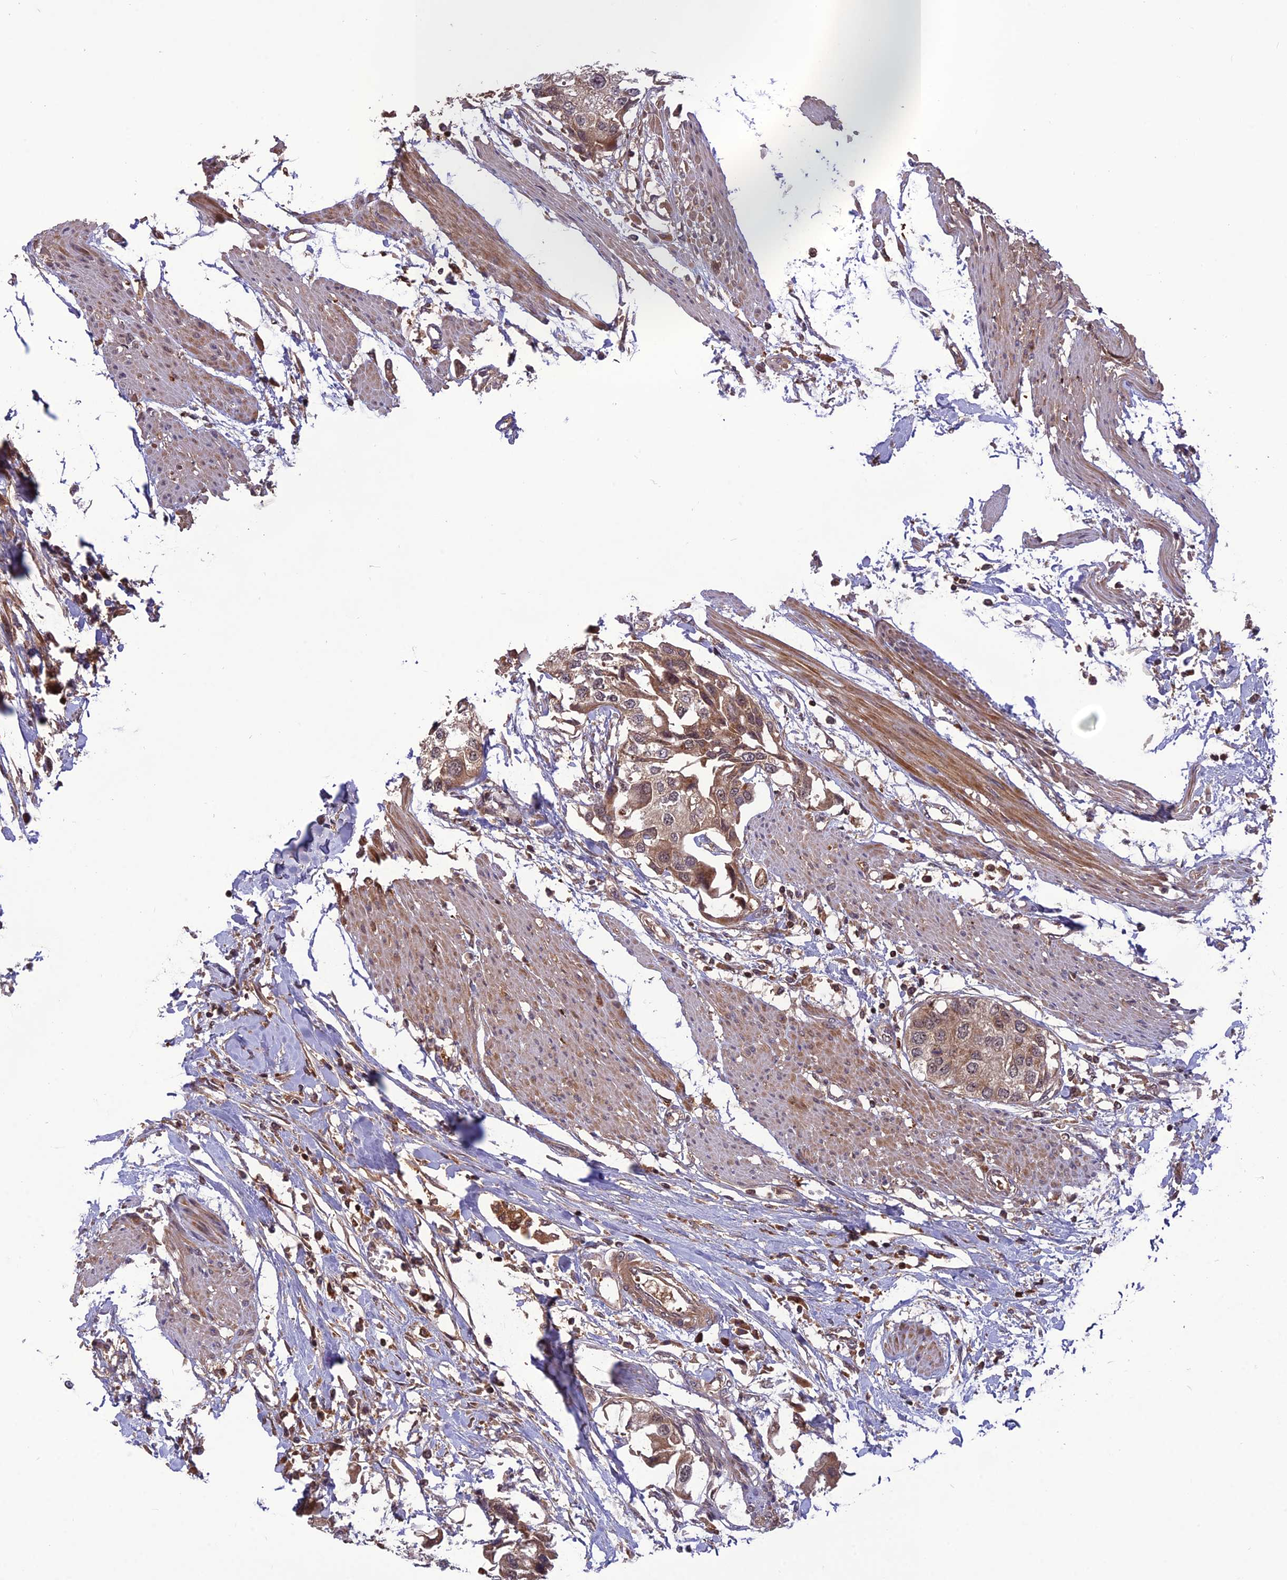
{"staining": {"intensity": "weak", "quantity": "25%-75%", "location": "cytoplasmic/membranous,nuclear"}, "tissue": "urothelial cancer", "cell_type": "Tumor cells", "image_type": "cancer", "snomed": [{"axis": "morphology", "description": "Urothelial carcinoma, High grade"}, {"axis": "topography", "description": "Urinary bladder"}], "caption": "Brown immunohistochemical staining in urothelial carcinoma (high-grade) displays weak cytoplasmic/membranous and nuclear staining in about 25%-75% of tumor cells.", "gene": "NDUFC1", "patient": {"sex": "male", "age": 64}}